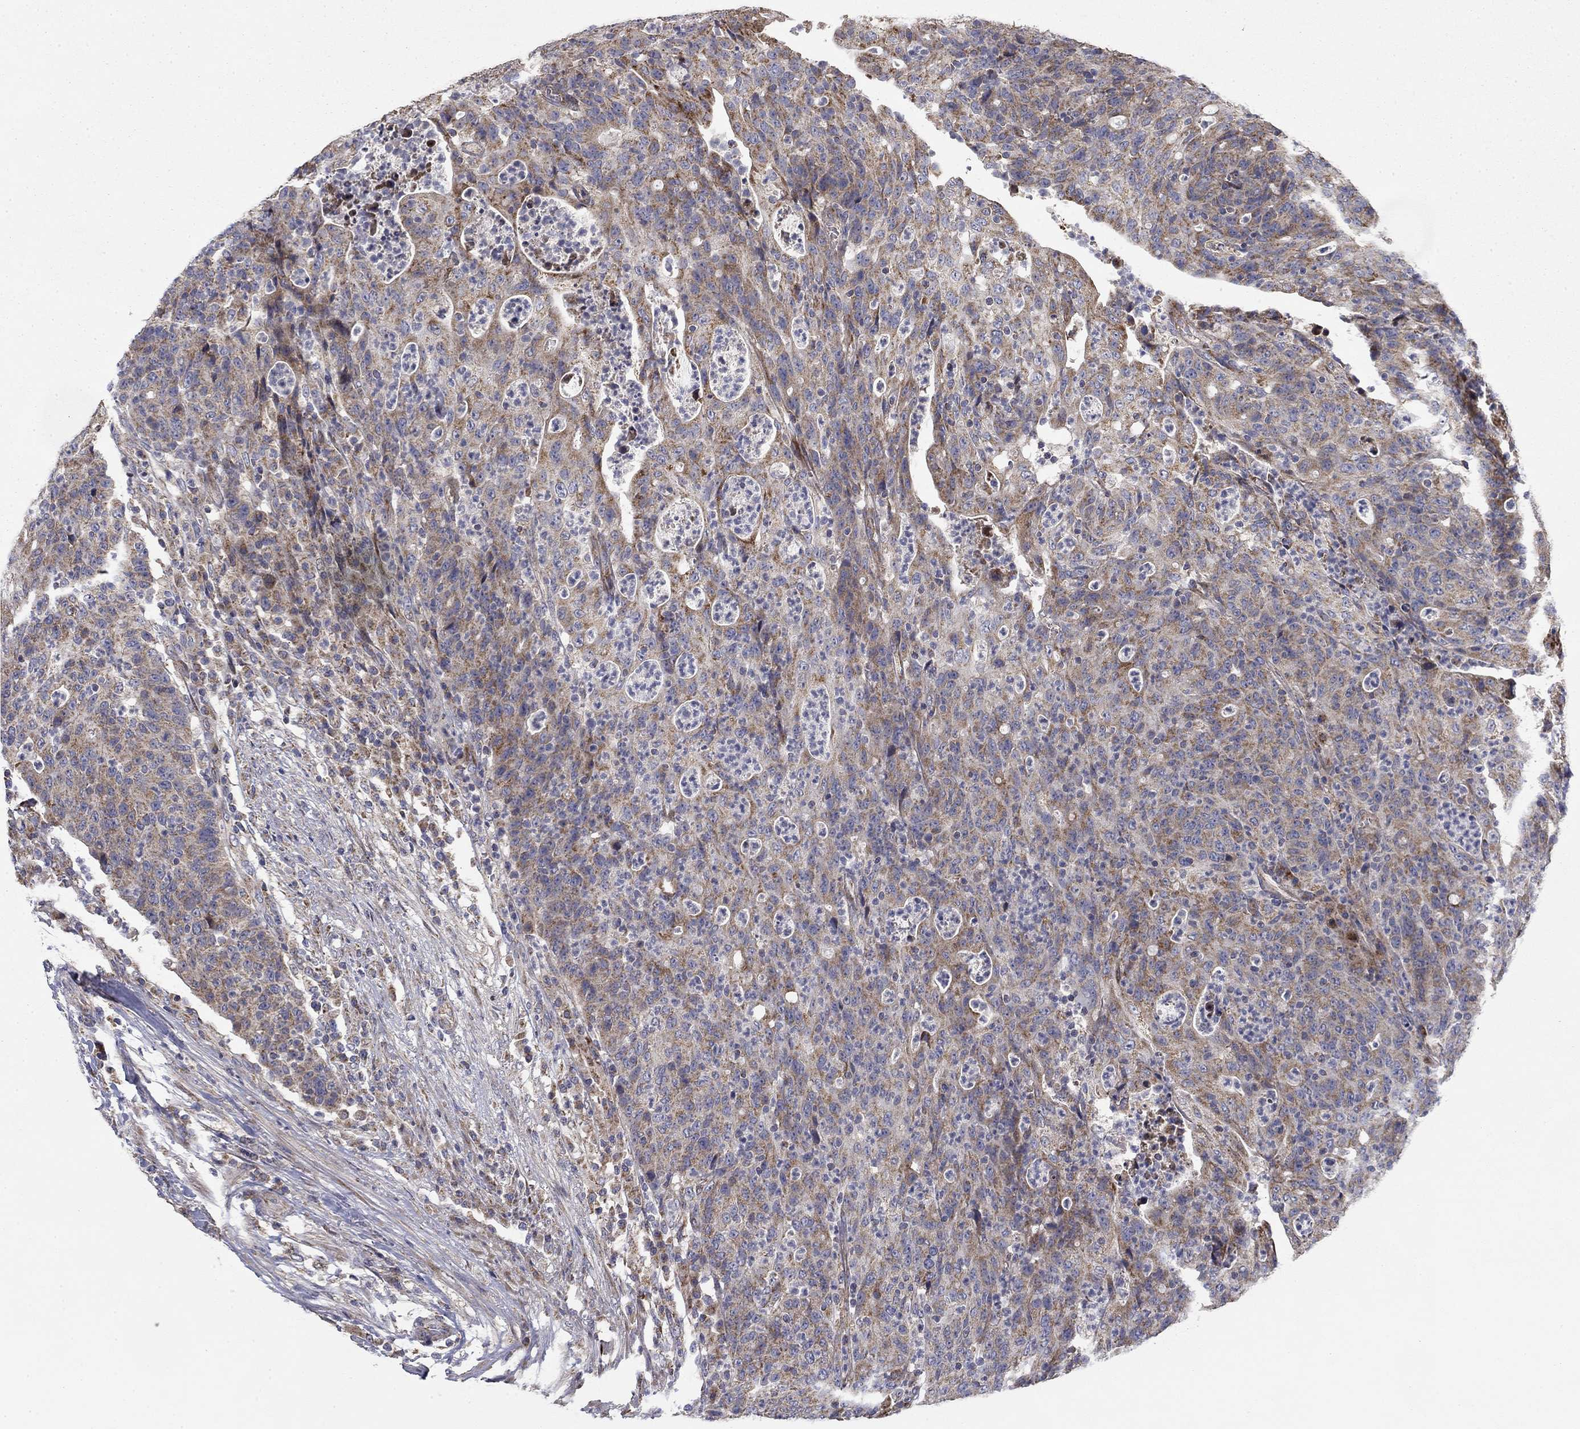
{"staining": {"intensity": "moderate", "quantity": "25%-75%", "location": "cytoplasmic/membranous"}, "tissue": "colorectal cancer", "cell_type": "Tumor cells", "image_type": "cancer", "snomed": [{"axis": "morphology", "description": "Adenocarcinoma, NOS"}, {"axis": "topography", "description": "Colon"}], "caption": "Human adenocarcinoma (colorectal) stained with a protein marker shows moderate staining in tumor cells.", "gene": "MMAA", "patient": {"sex": "male", "age": 70}}